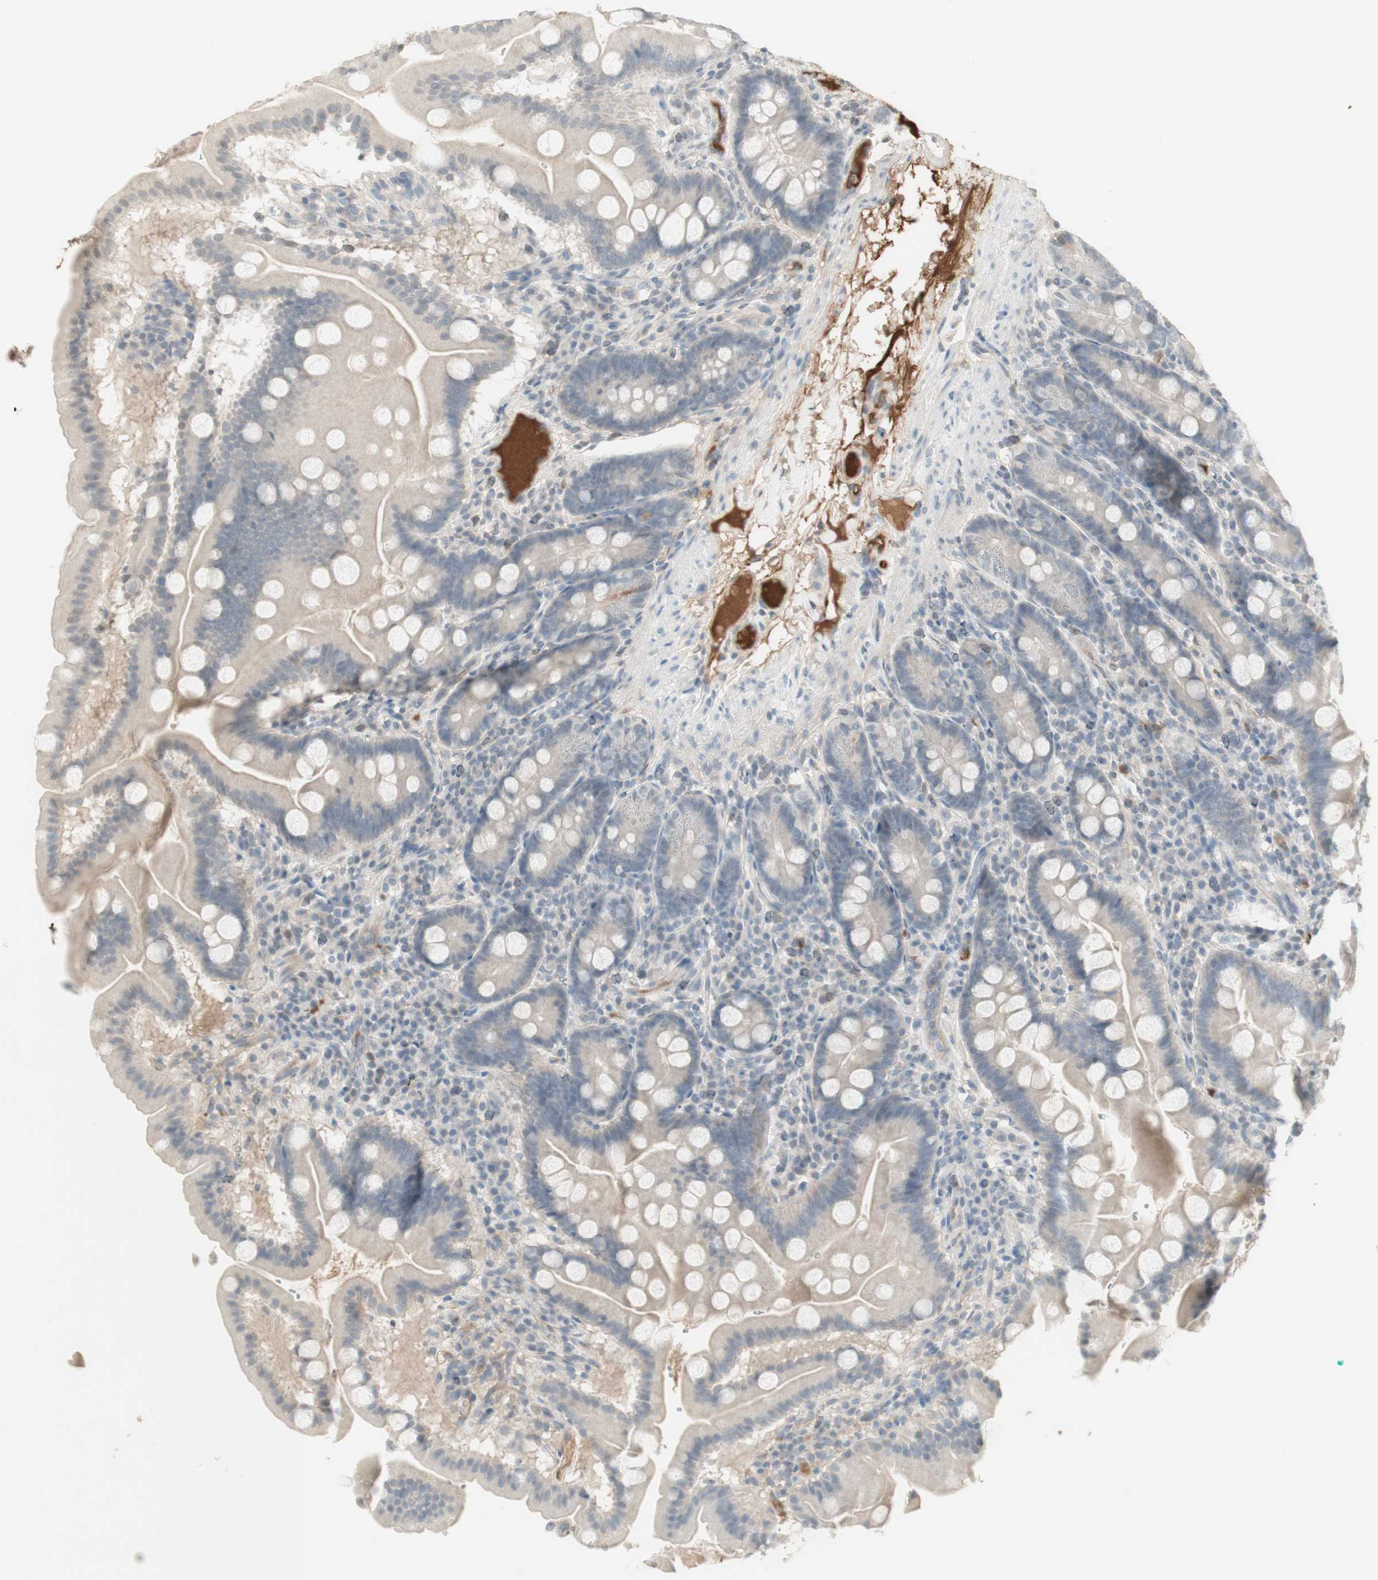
{"staining": {"intensity": "weak", "quantity": "<25%", "location": "cytoplasmic/membranous"}, "tissue": "duodenum", "cell_type": "Glandular cells", "image_type": "normal", "snomed": [{"axis": "morphology", "description": "Normal tissue, NOS"}, {"axis": "topography", "description": "Duodenum"}], "caption": "Human duodenum stained for a protein using immunohistochemistry demonstrates no staining in glandular cells.", "gene": "NID1", "patient": {"sex": "male", "age": 50}}